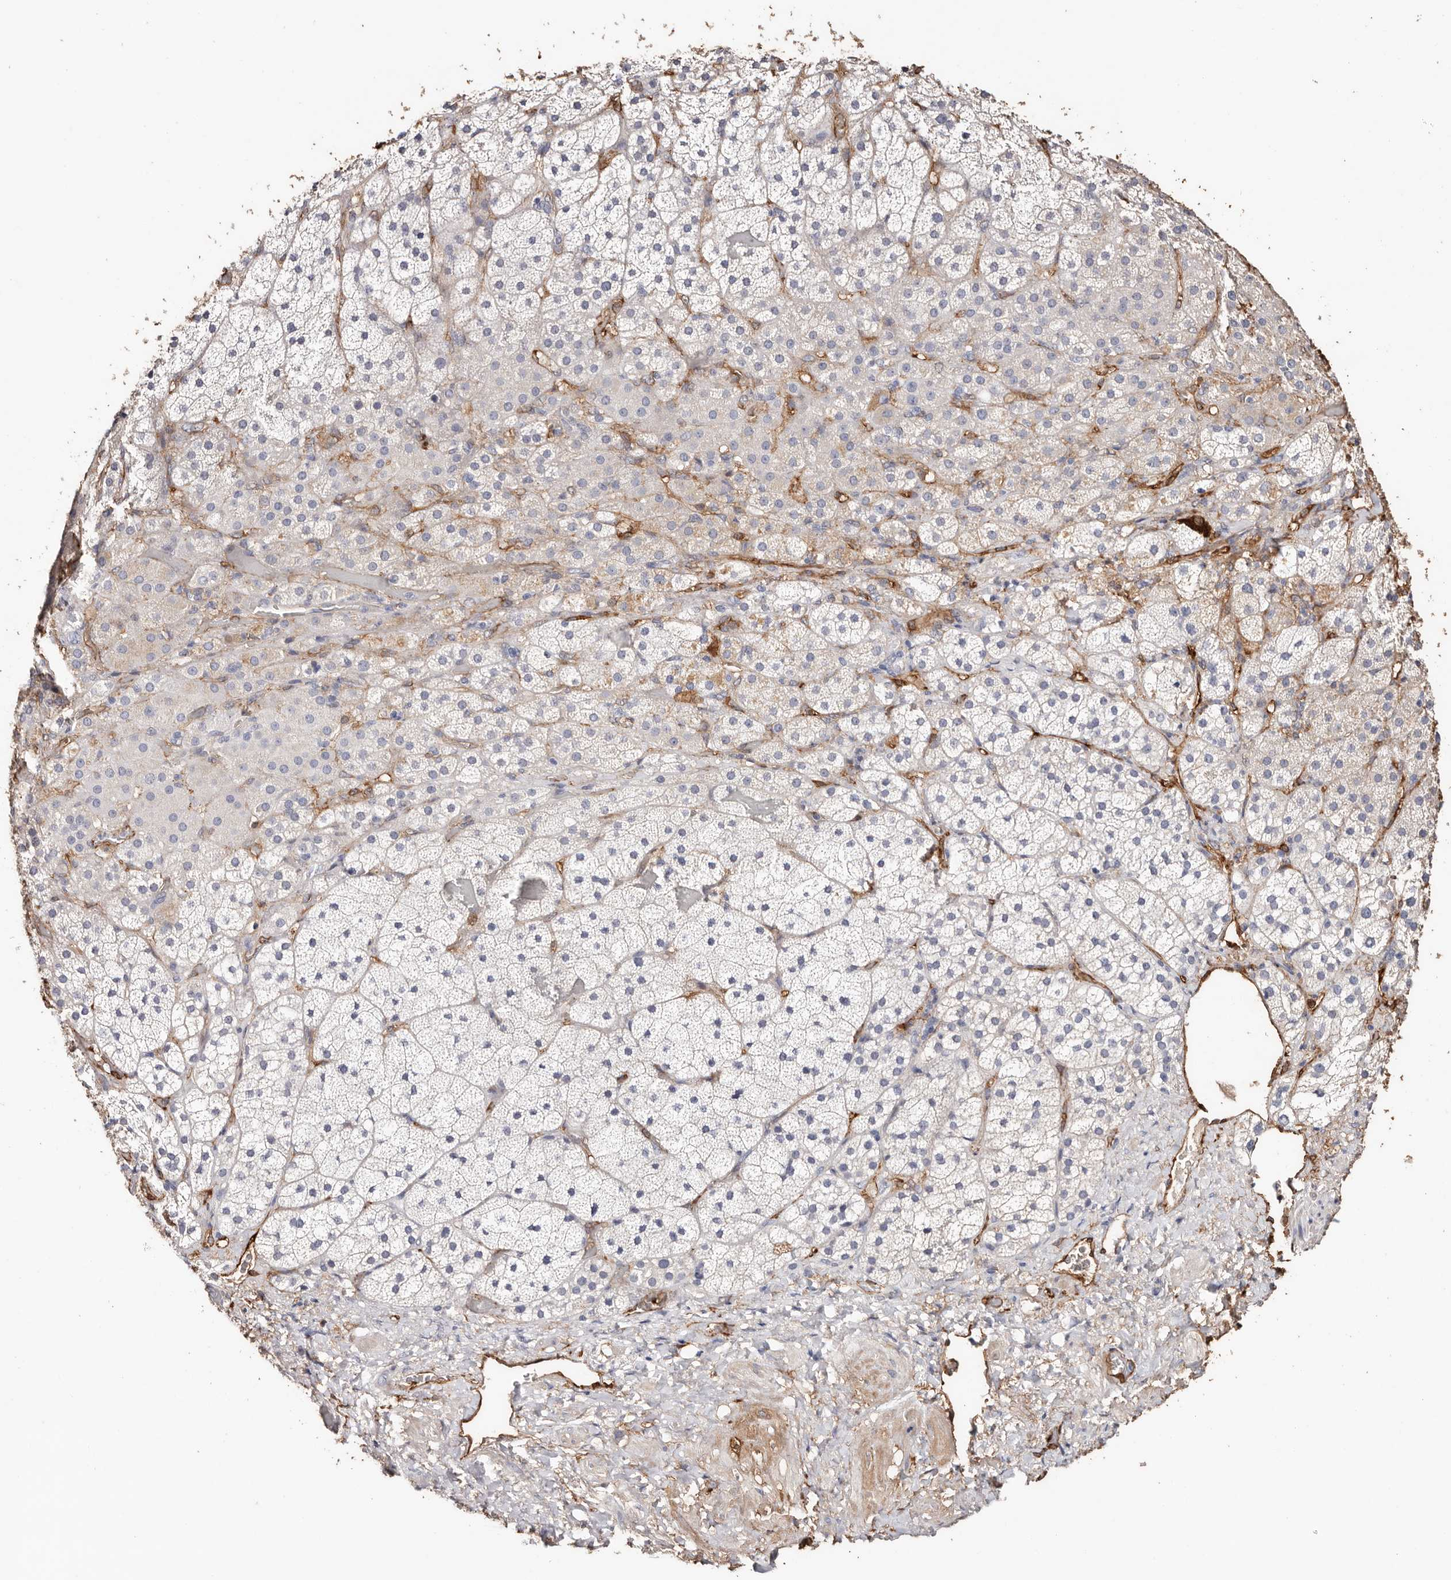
{"staining": {"intensity": "negative", "quantity": "none", "location": "none"}, "tissue": "adrenal gland", "cell_type": "Glandular cells", "image_type": "normal", "snomed": [{"axis": "morphology", "description": "Normal tissue, NOS"}, {"axis": "topography", "description": "Adrenal gland"}], "caption": "IHC image of benign adrenal gland stained for a protein (brown), which shows no expression in glandular cells.", "gene": "TGM2", "patient": {"sex": "male", "age": 57}}